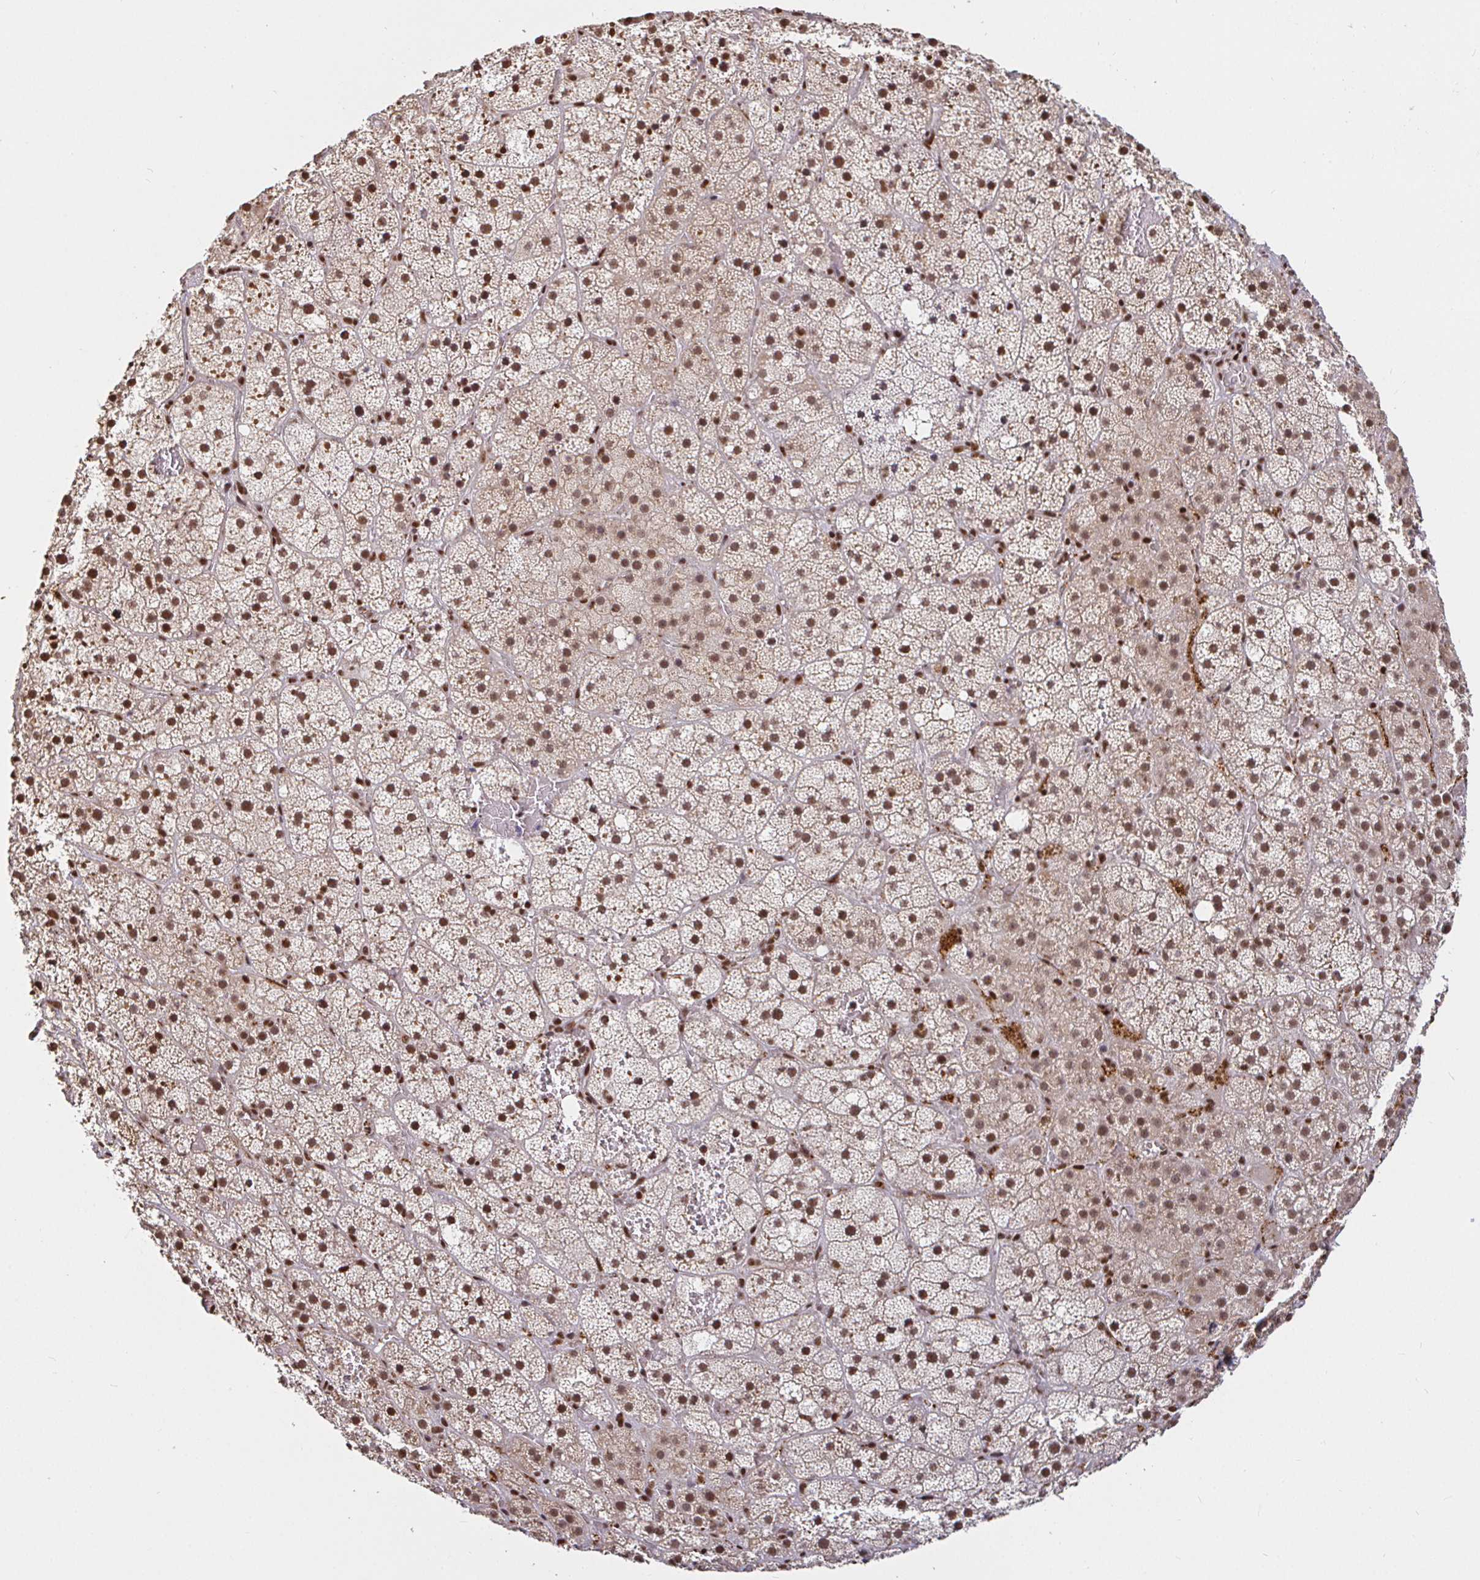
{"staining": {"intensity": "strong", "quantity": ">75%", "location": "nuclear"}, "tissue": "adrenal gland", "cell_type": "Glandular cells", "image_type": "normal", "snomed": [{"axis": "morphology", "description": "Normal tissue, NOS"}, {"axis": "topography", "description": "Adrenal gland"}], "caption": "Protein analysis of normal adrenal gland reveals strong nuclear staining in about >75% of glandular cells.", "gene": "SP3", "patient": {"sex": "male", "age": 53}}